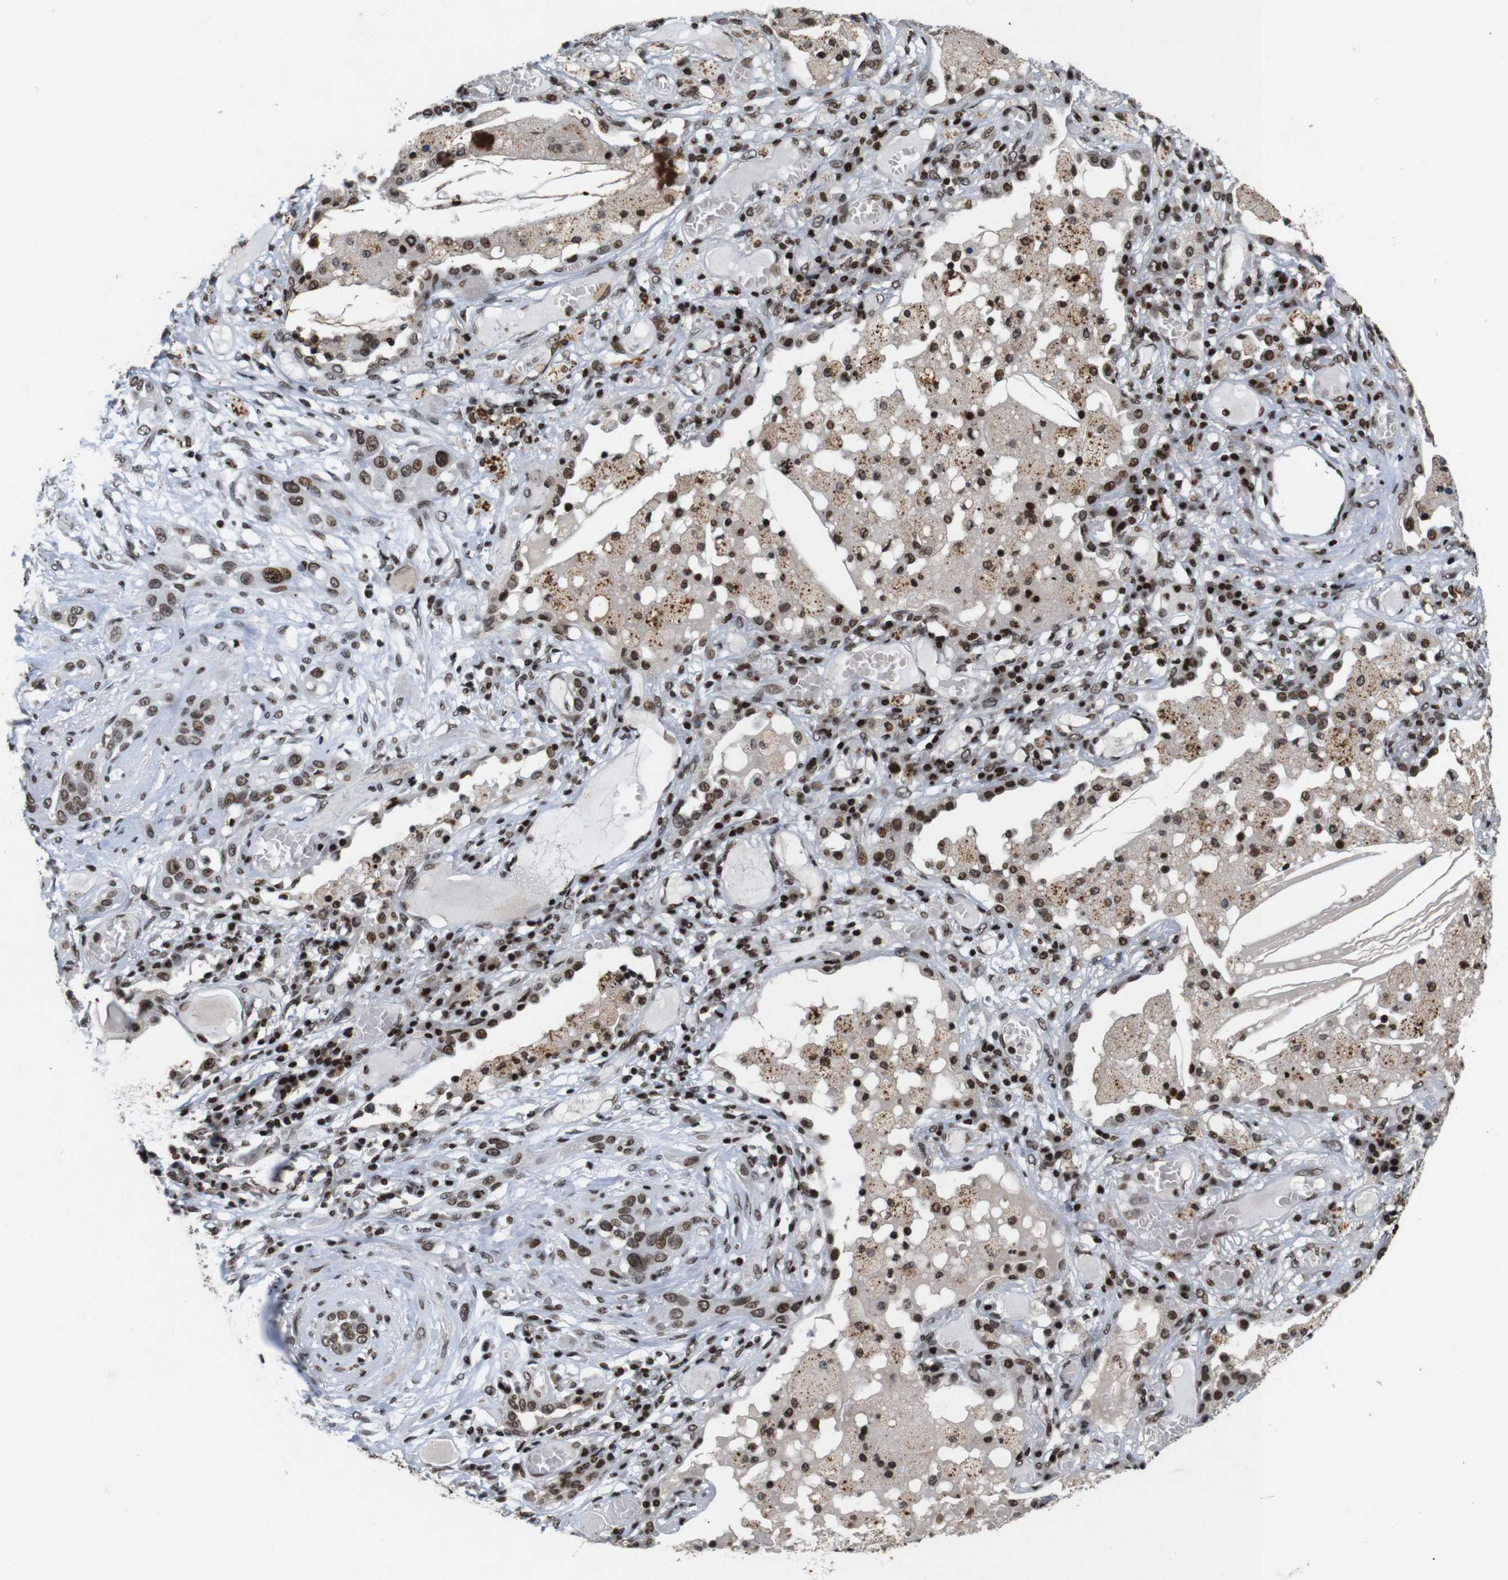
{"staining": {"intensity": "moderate", "quantity": ">75%", "location": "nuclear"}, "tissue": "lung cancer", "cell_type": "Tumor cells", "image_type": "cancer", "snomed": [{"axis": "morphology", "description": "Squamous cell carcinoma, NOS"}, {"axis": "topography", "description": "Lung"}], "caption": "Lung cancer stained with DAB (3,3'-diaminobenzidine) IHC displays medium levels of moderate nuclear positivity in approximately >75% of tumor cells.", "gene": "MAGEH1", "patient": {"sex": "male", "age": 71}}